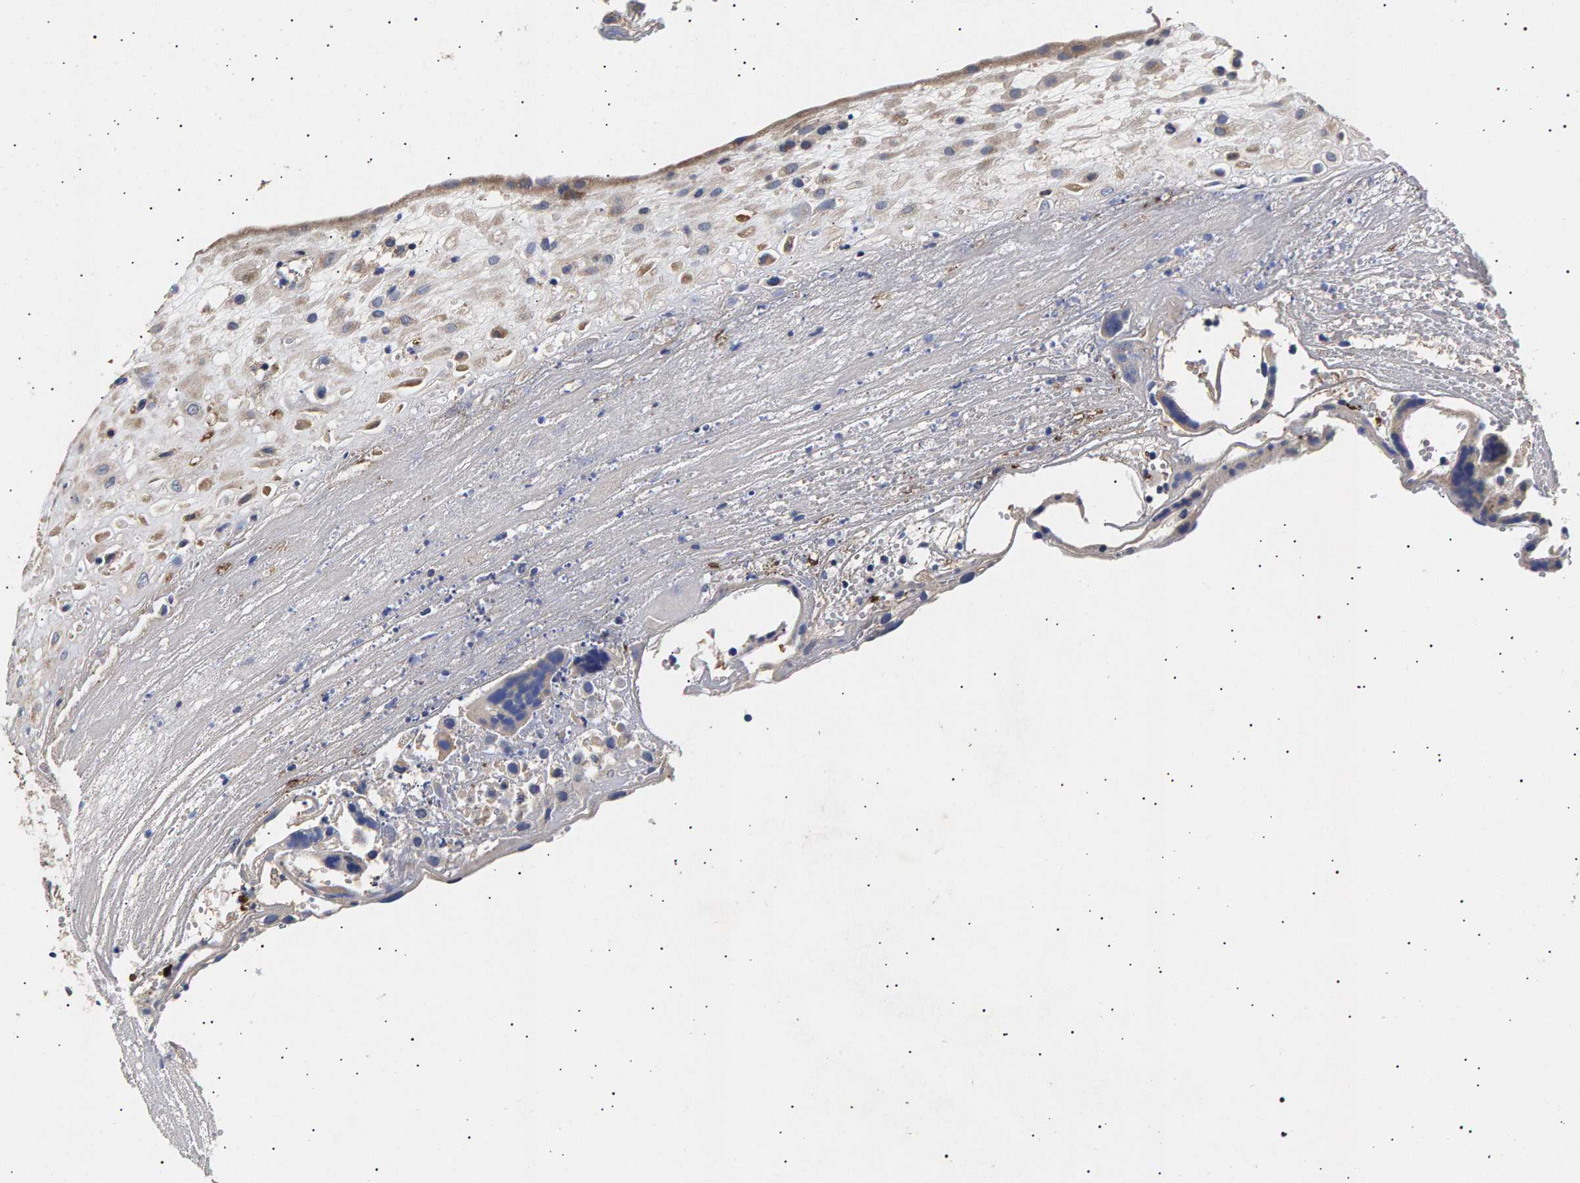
{"staining": {"intensity": "weak", "quantity": "25%-75%", "location": "cytoplasmic/membranous"}, "tissue": "placenta", "cell_type": "Decidual cells", "image_type": "normal", "snomed": [{"axis": "morphology", "description": "Normal tissue, NOS"}, {"axis": "topography", "description": "Placenta"}], "caption": "A micrograph of human placenta stained for a protein demonstrates weak cytoplasmic/membranous brown staining in decidual cells. The staining was performed using DAB (3,3'-diaminobenzidine) to visualize the protein expression in brown, while the nuclei were stained in blue with hematoxylin (Magnification: 20x).", "gene": "ANKRD40", "patient": {"sex": "female", "age": 18}}